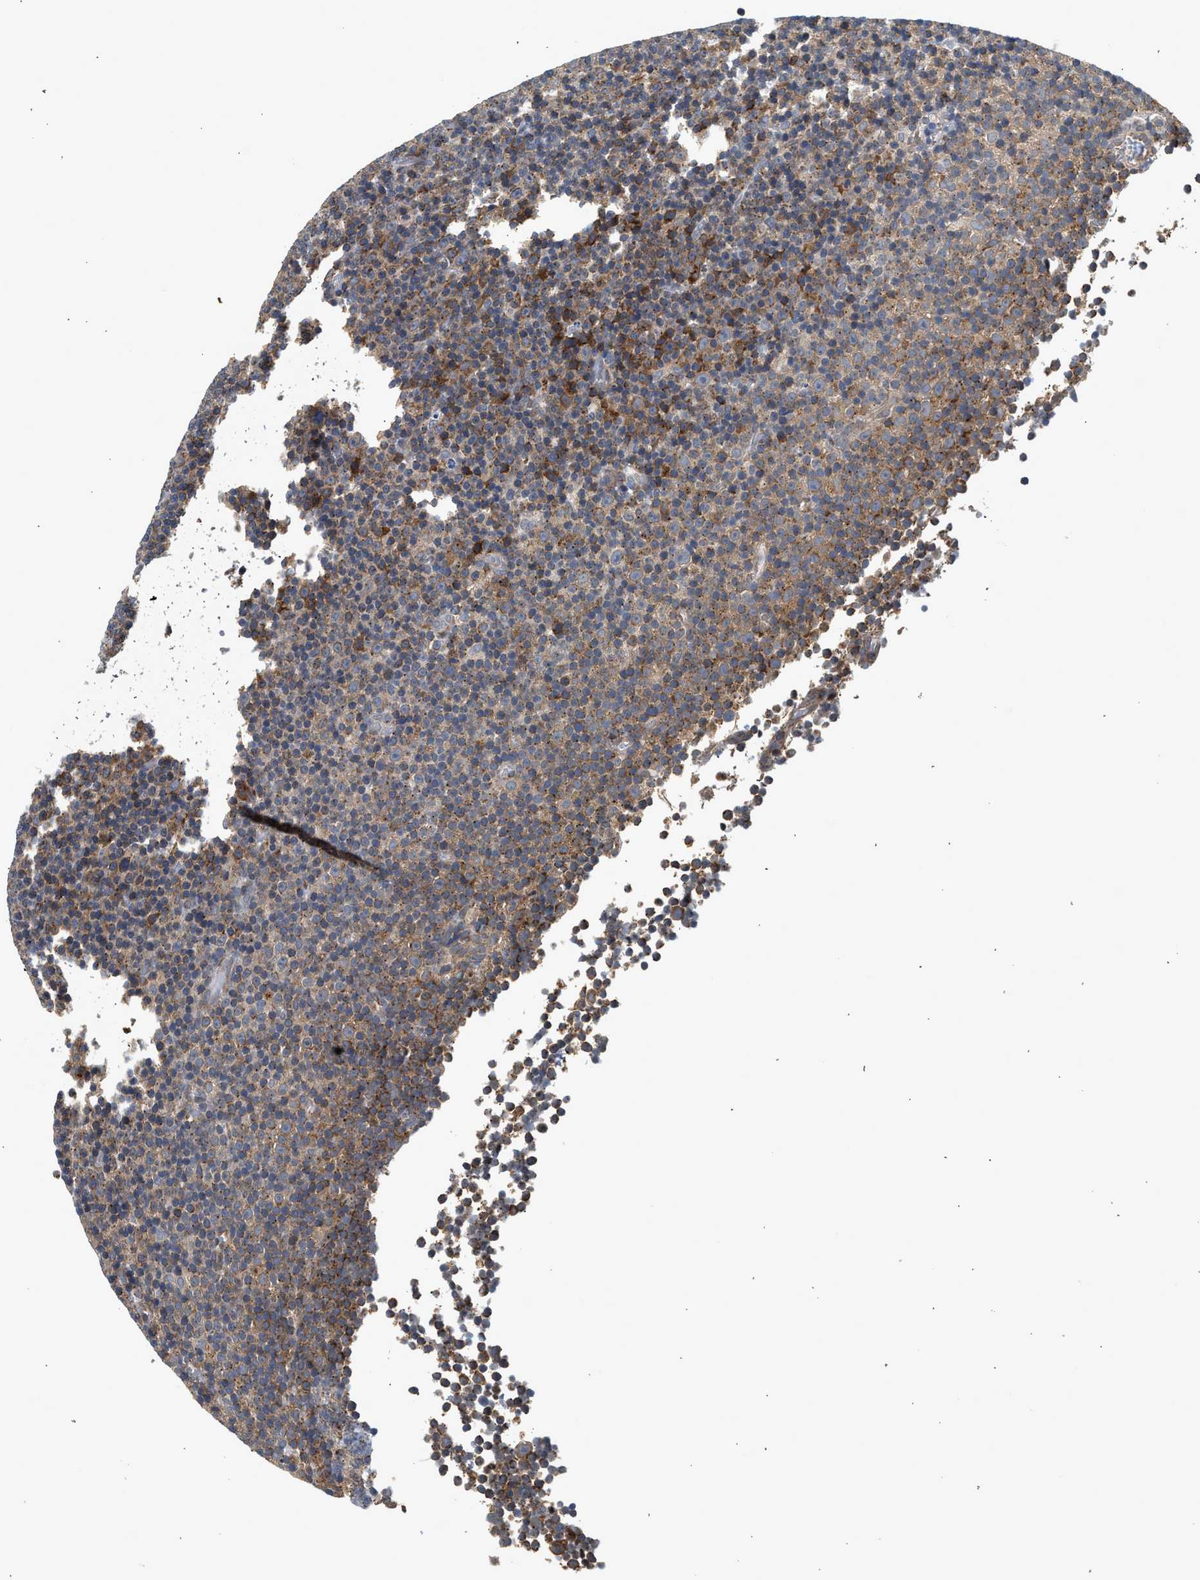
{"staining": {"intensity": "moderate", "quantity": ">75%", "location": "cytoplasmic/membranous"}, "tissue": "lymphoma", "cell_type": "Tumor cells", "image_type": "cancer", "snomed": [{"axis": "morphology", "description": "Malignant lymphoma, non-Hodgkin's type, Low grade"}, {"axis": "topography", "description": "Lymph node"}], "caption": "IHC of malignant lymphoma, non-Hodgkin's type (low-grade) exhibits medium levels of moderate cytoplasmic/membranous expression in about >75% of tumor cells.", "gene": "POLG2", "patient": {"sex": "female", "age": 67}}